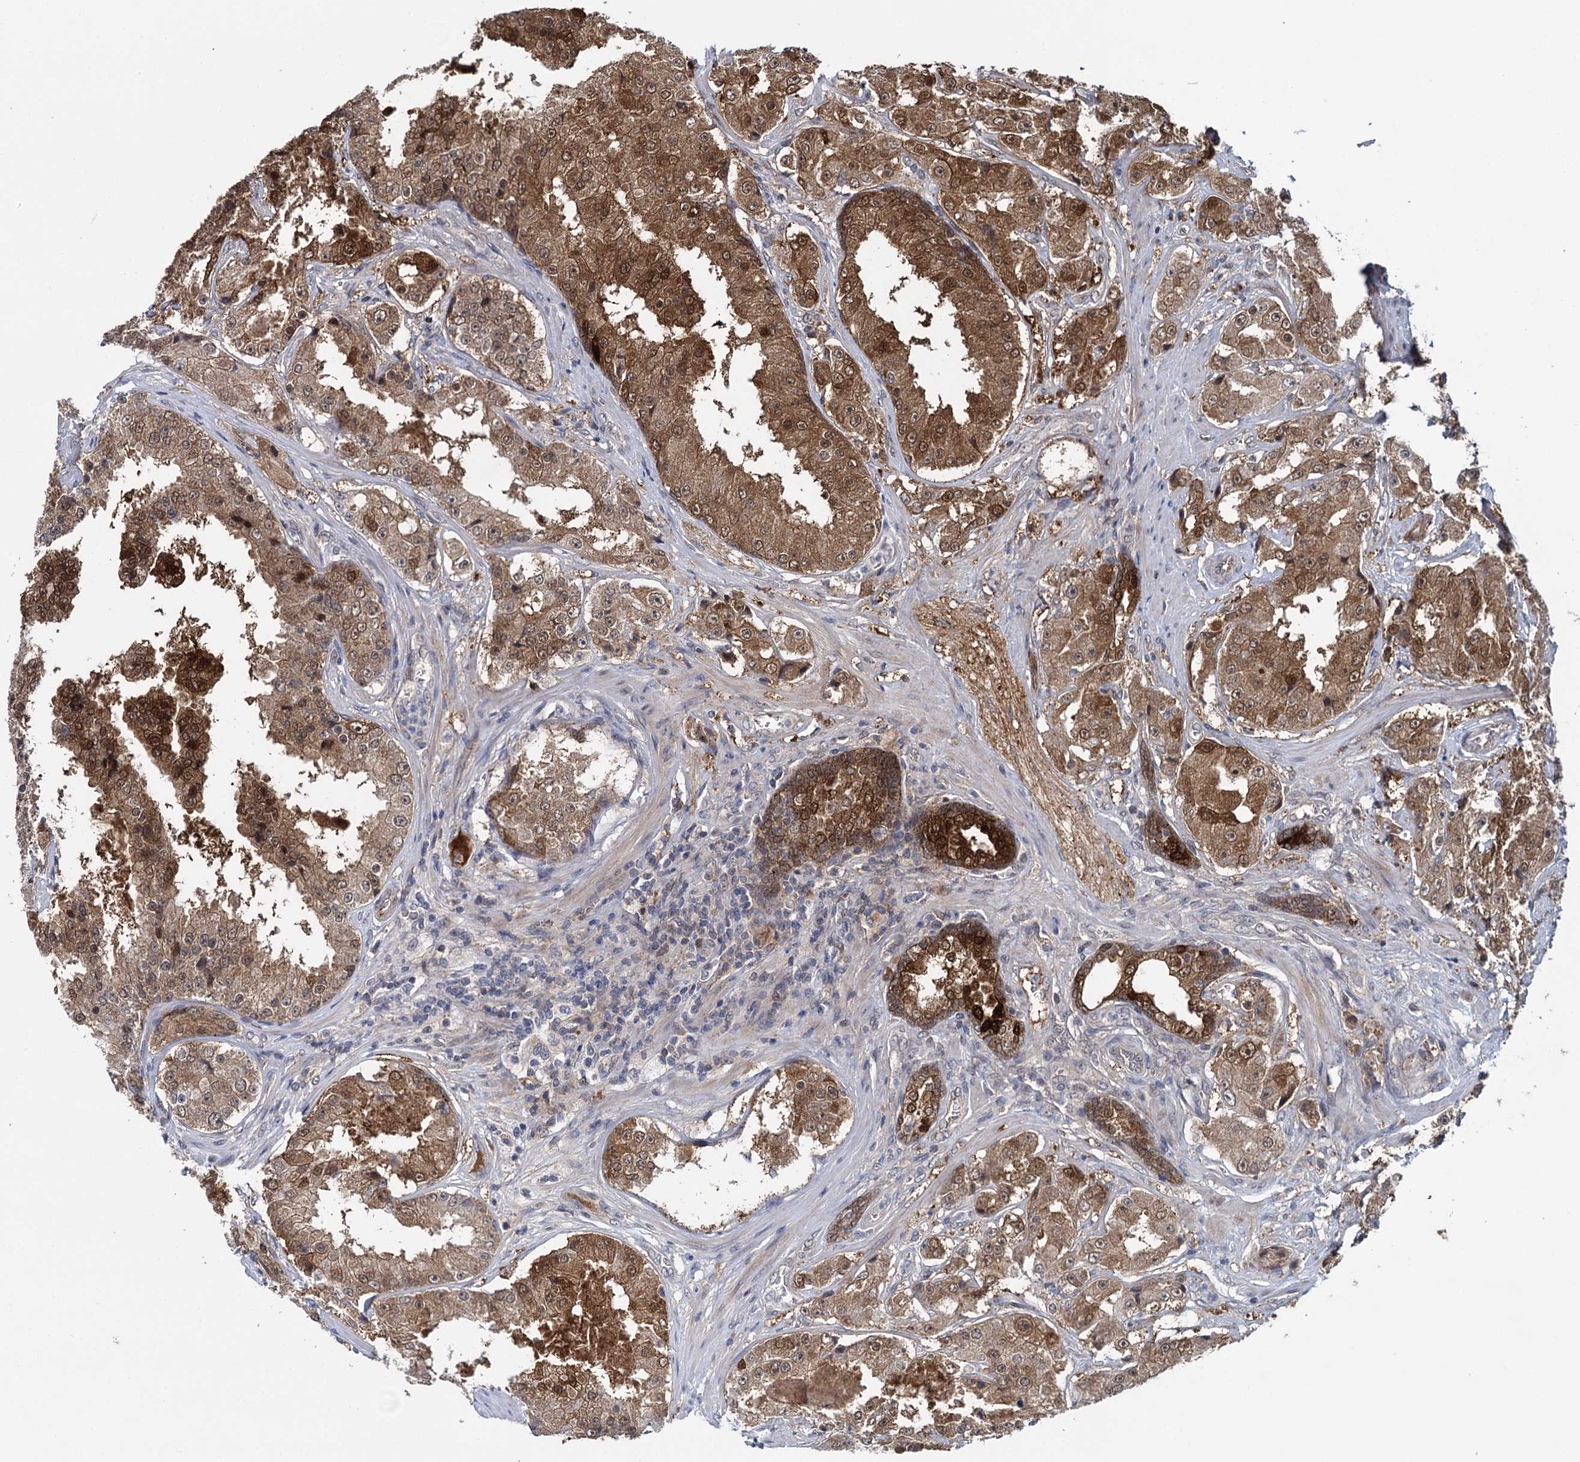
{"staining": {"intensity": "moderate", "quantity": ">75%", "location": "cytoplasmic/membranous,nuclear"}, "tissue": "prostate cancer", "cell_type": "Tumor cells", "image_type": "cancer", "snomed": [{"axis": "morphology", "description": "Adenocarcinoma, High grade"}, {"axis": "topography", "description": "Prostate"}], "caption": "Prostate cancer (high-grade adenocarcinoma) stained with a protein marker demonstrates moderate staining in tumor cells.", "gene": "GLO1", "patient": {"sex": "male", "age": 73}}